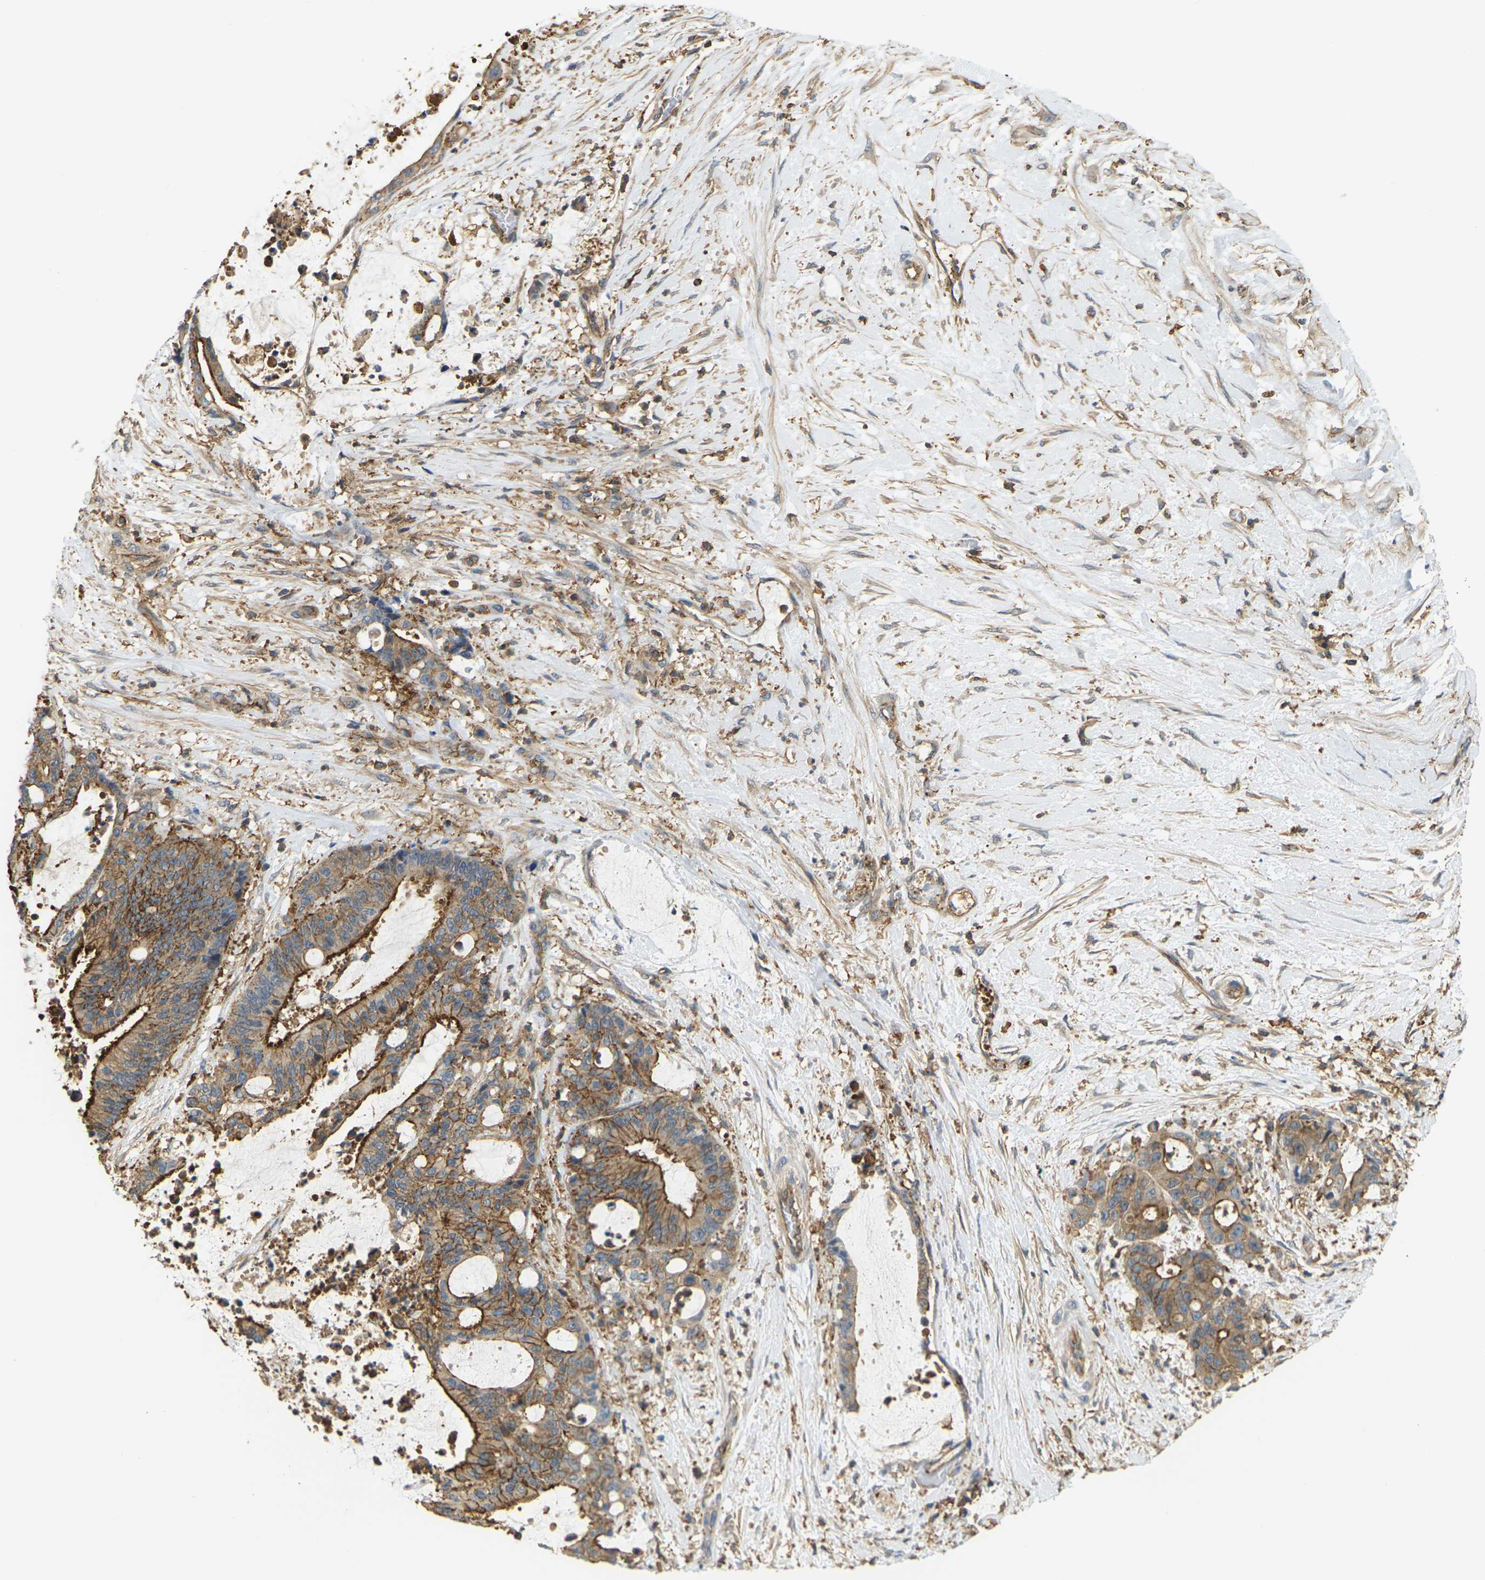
{"staining": {"intensity": "moderate", "quantity": ">75%", "location": "cytoplasmic/membranous"}, "tissue": "liver cancer", "cell_type": "Tumor cells", "image_type": "cancer", "snomed": [{"axis": "morphology", "description": "Normal tissue, NOS"}, {"axis": "morphology", "description": "Cholangiocarcinoma"}, {"axis": "topography", "description": "Liver"}, {"axis": "topography", "description": "Peripheral nerve tissue"}], "caption": "Immunohistochemistry (IHC) micrograph of human liver cancer stained for a protein (brown), which shows medium levels of moderate cytoplasmic/membranous positivity in approximately >75% of tumor cells.", "gene": "IQGAP1", "patient": {"sex": "female", "age": 73}}